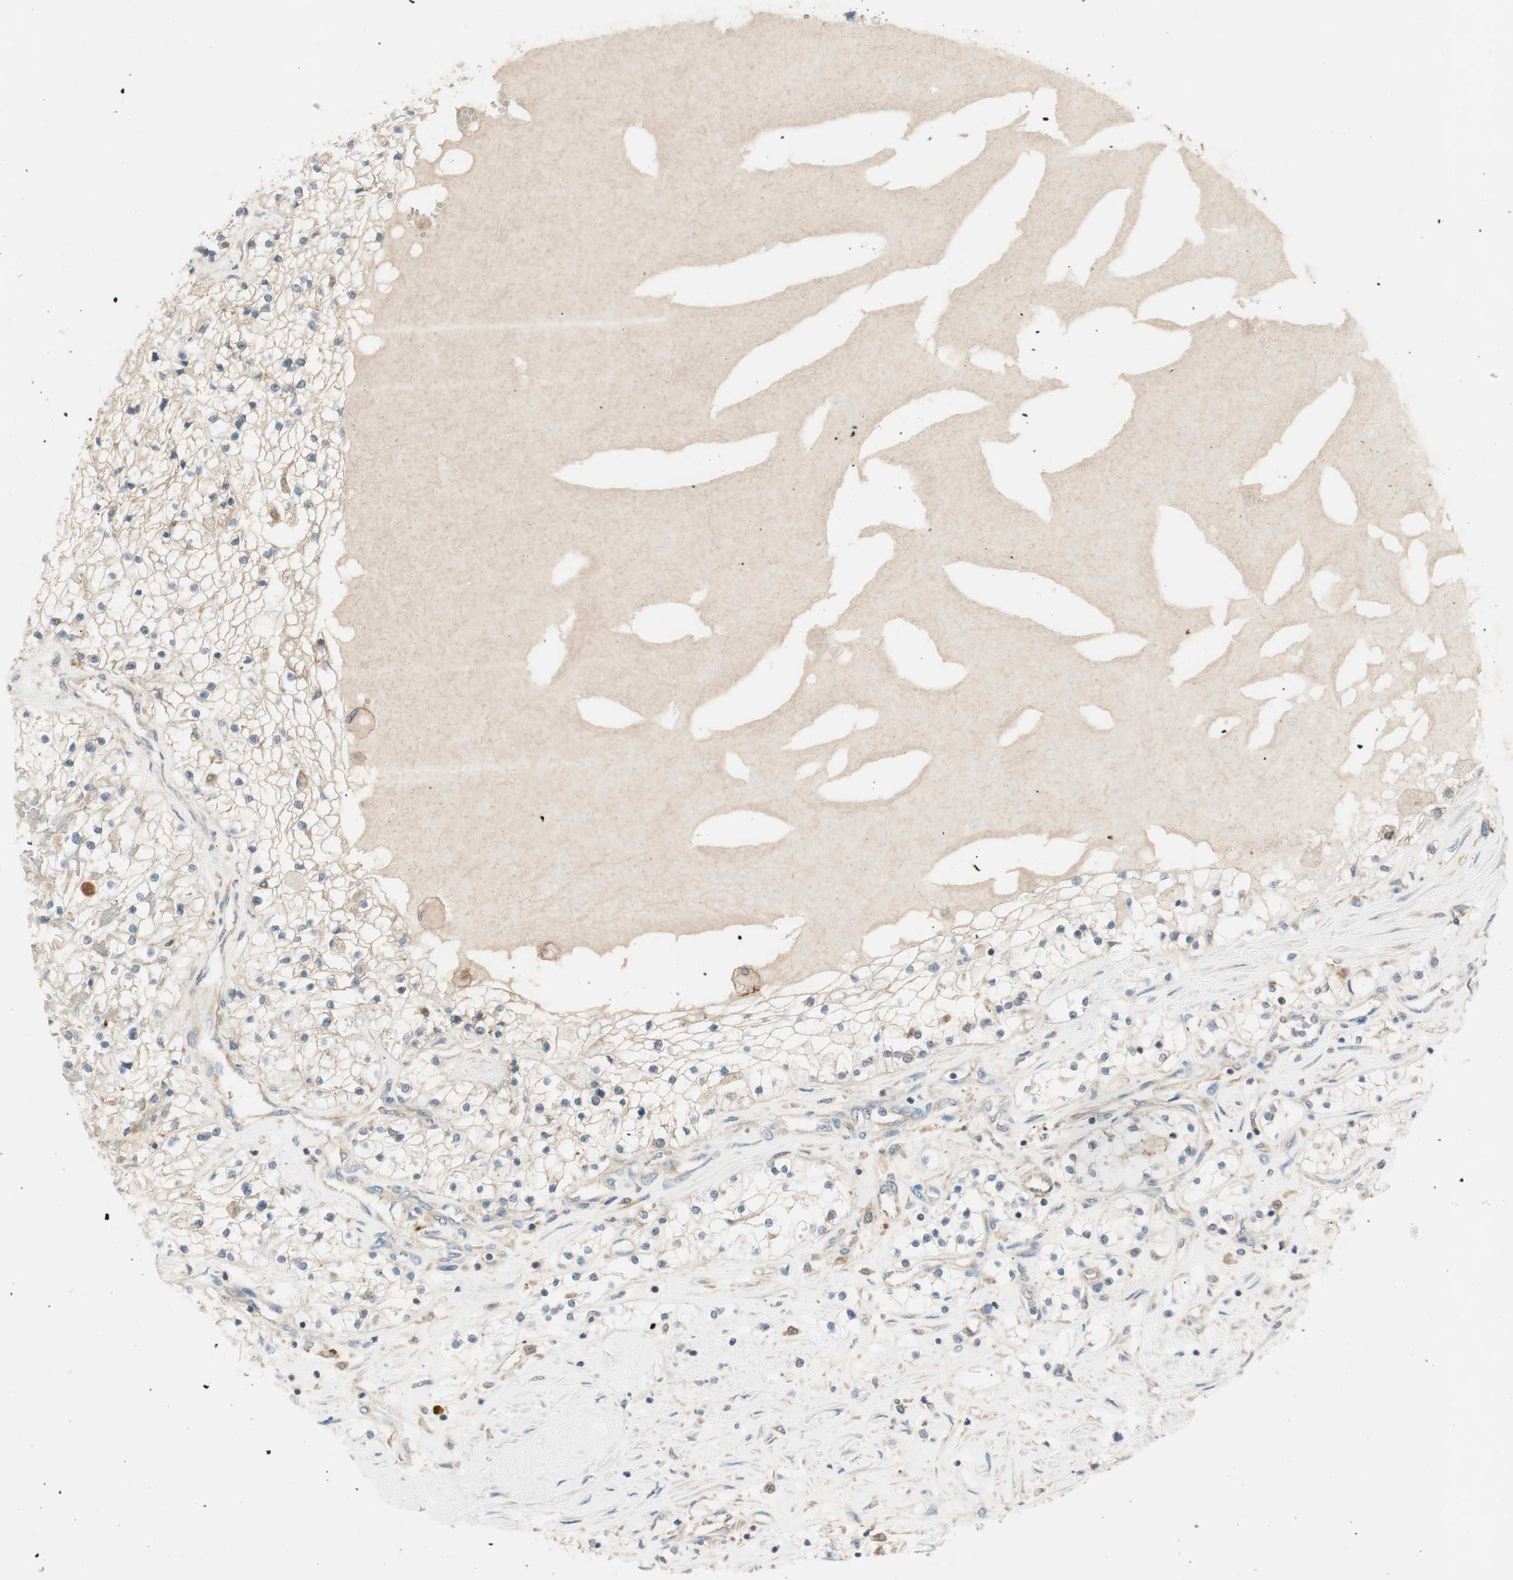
{"staining": {"intensity": "weak", "quantity": "<25%", "location": "cytoplasmic/membranous"}, "tissue": "renal cancer", "cell_type": "Tumor cells", "image_type": "cancer", "snomed": [{"axis": "morphology", "description": "Adenocarcinoma, NOS"}, {"axis": "topography", "description": "Kidney"}], "caption": "IHC image of neoplastic tissue: renal adenocarcinoma stained with DAB (3,3'-diaminobenzidine) reveals no significant protein expression in tumor cells. (Stains: DAB (3,3'-diaminobenzidine) immunohistochemistry (IHC) with hematoxylin counter stain, Microscopy: brightfield microscopy at high magnification).", "gene": "GALT", "patient": {"sex": "male", "age": 68}}